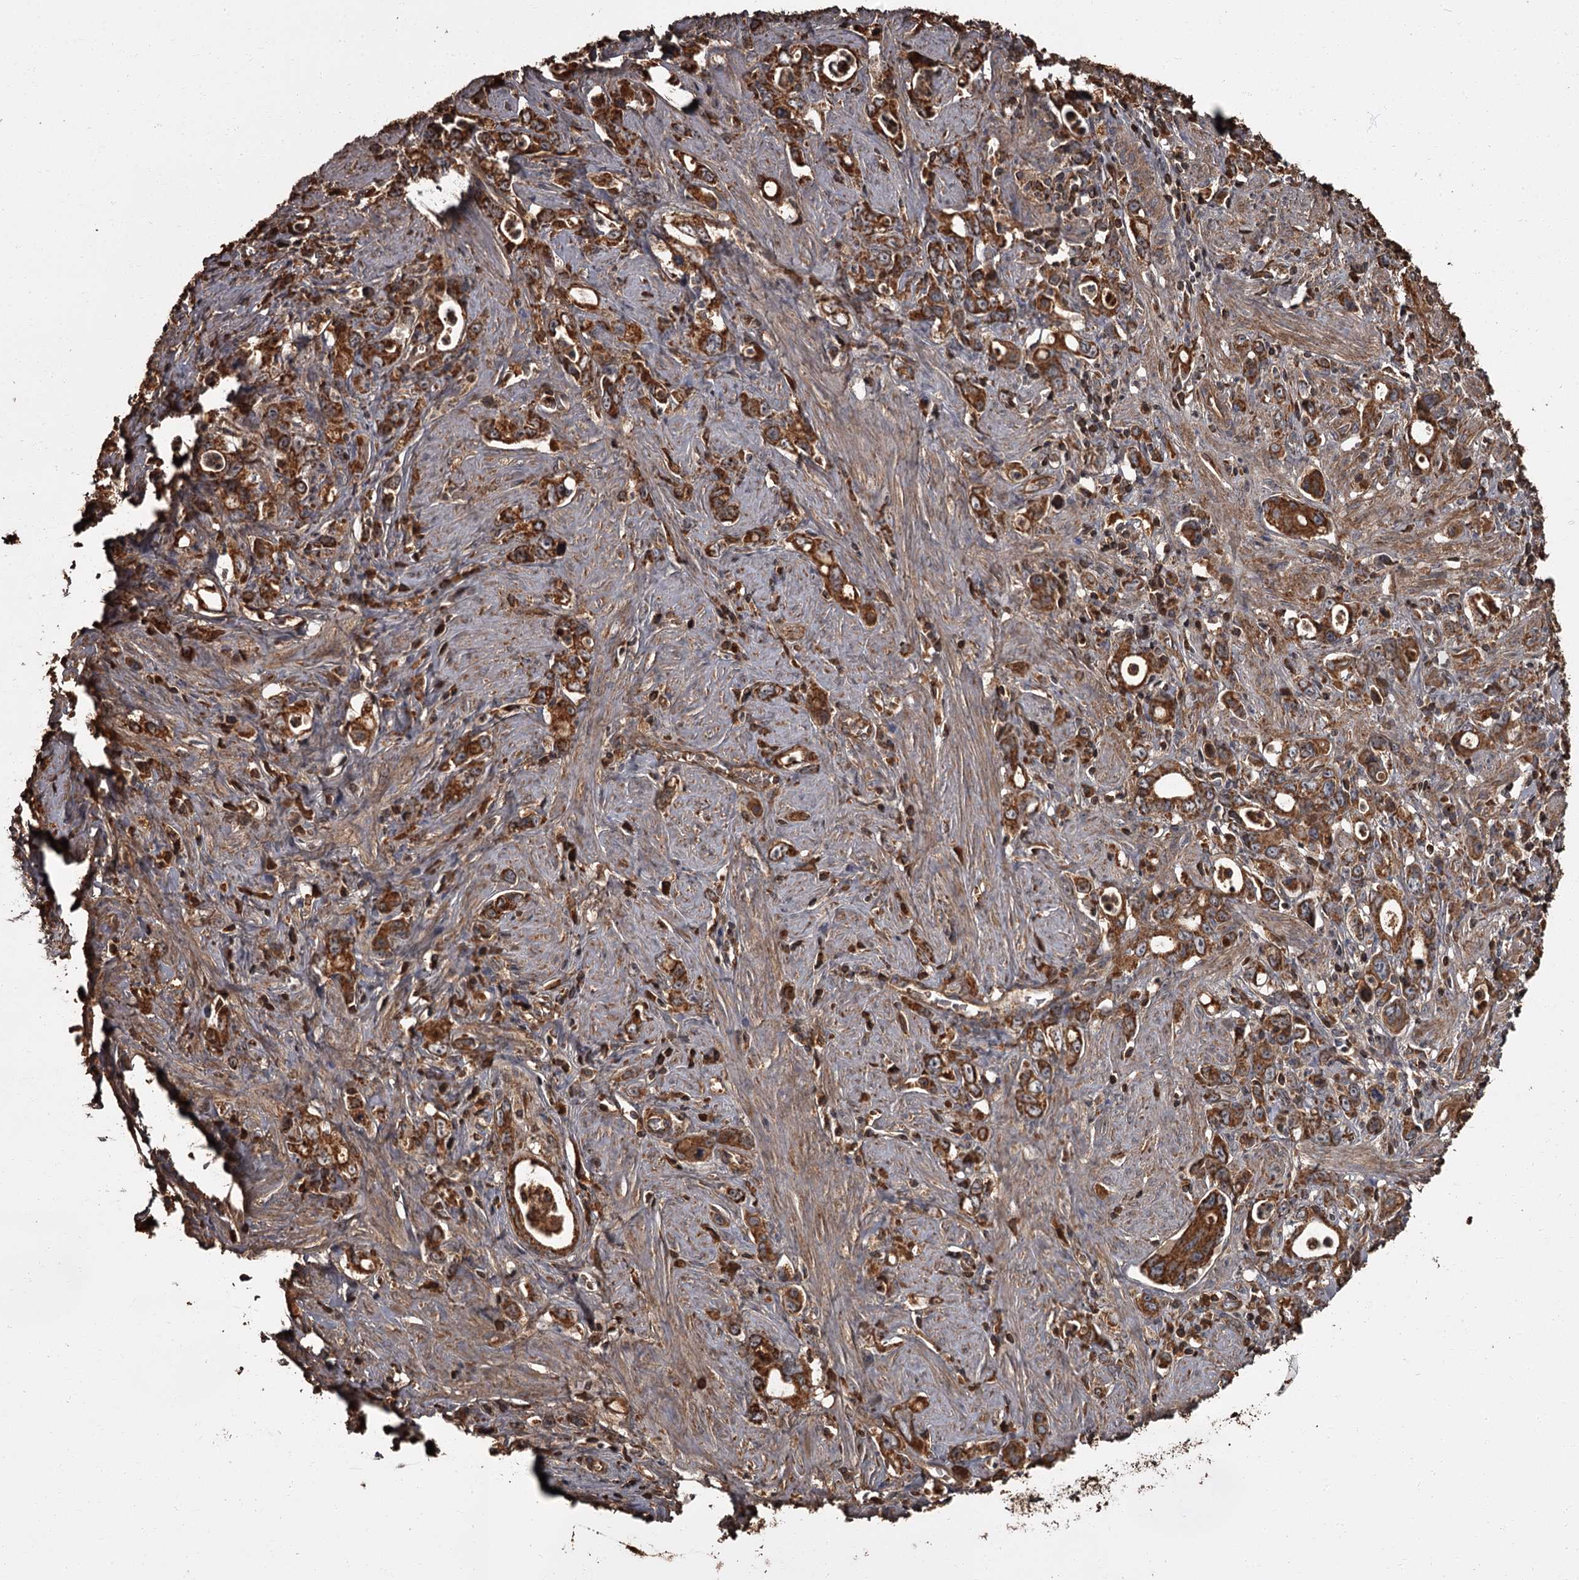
{"staining": {"intensity": "strong", "quantity": ">75%", "location": "cytoplasmic/membranous"}, "tissue": "stomach cancer", "cell_type": "Tumor cells", "image_type": "cancer", "snomed": [{"axis": "morphology", "description": "Adenocarcinoma, NOS"}, {"axis": "topography", "description": "Stomach, lower"}], "caption": "An IHC micrograph of neoplastic tissue is shown. Protein staining in brown labels strong cytoplasmic/membranous positivity in stomach cancer within tumor cells. The protein of interest is stained brown, and the nuclei are stained in blue (DAB (3,3'-diaminobenzidine) IHC with brightfield microscopy, high magnification).", "gene": "THAP9", "patient": {"sex": "female", "age": 43}}